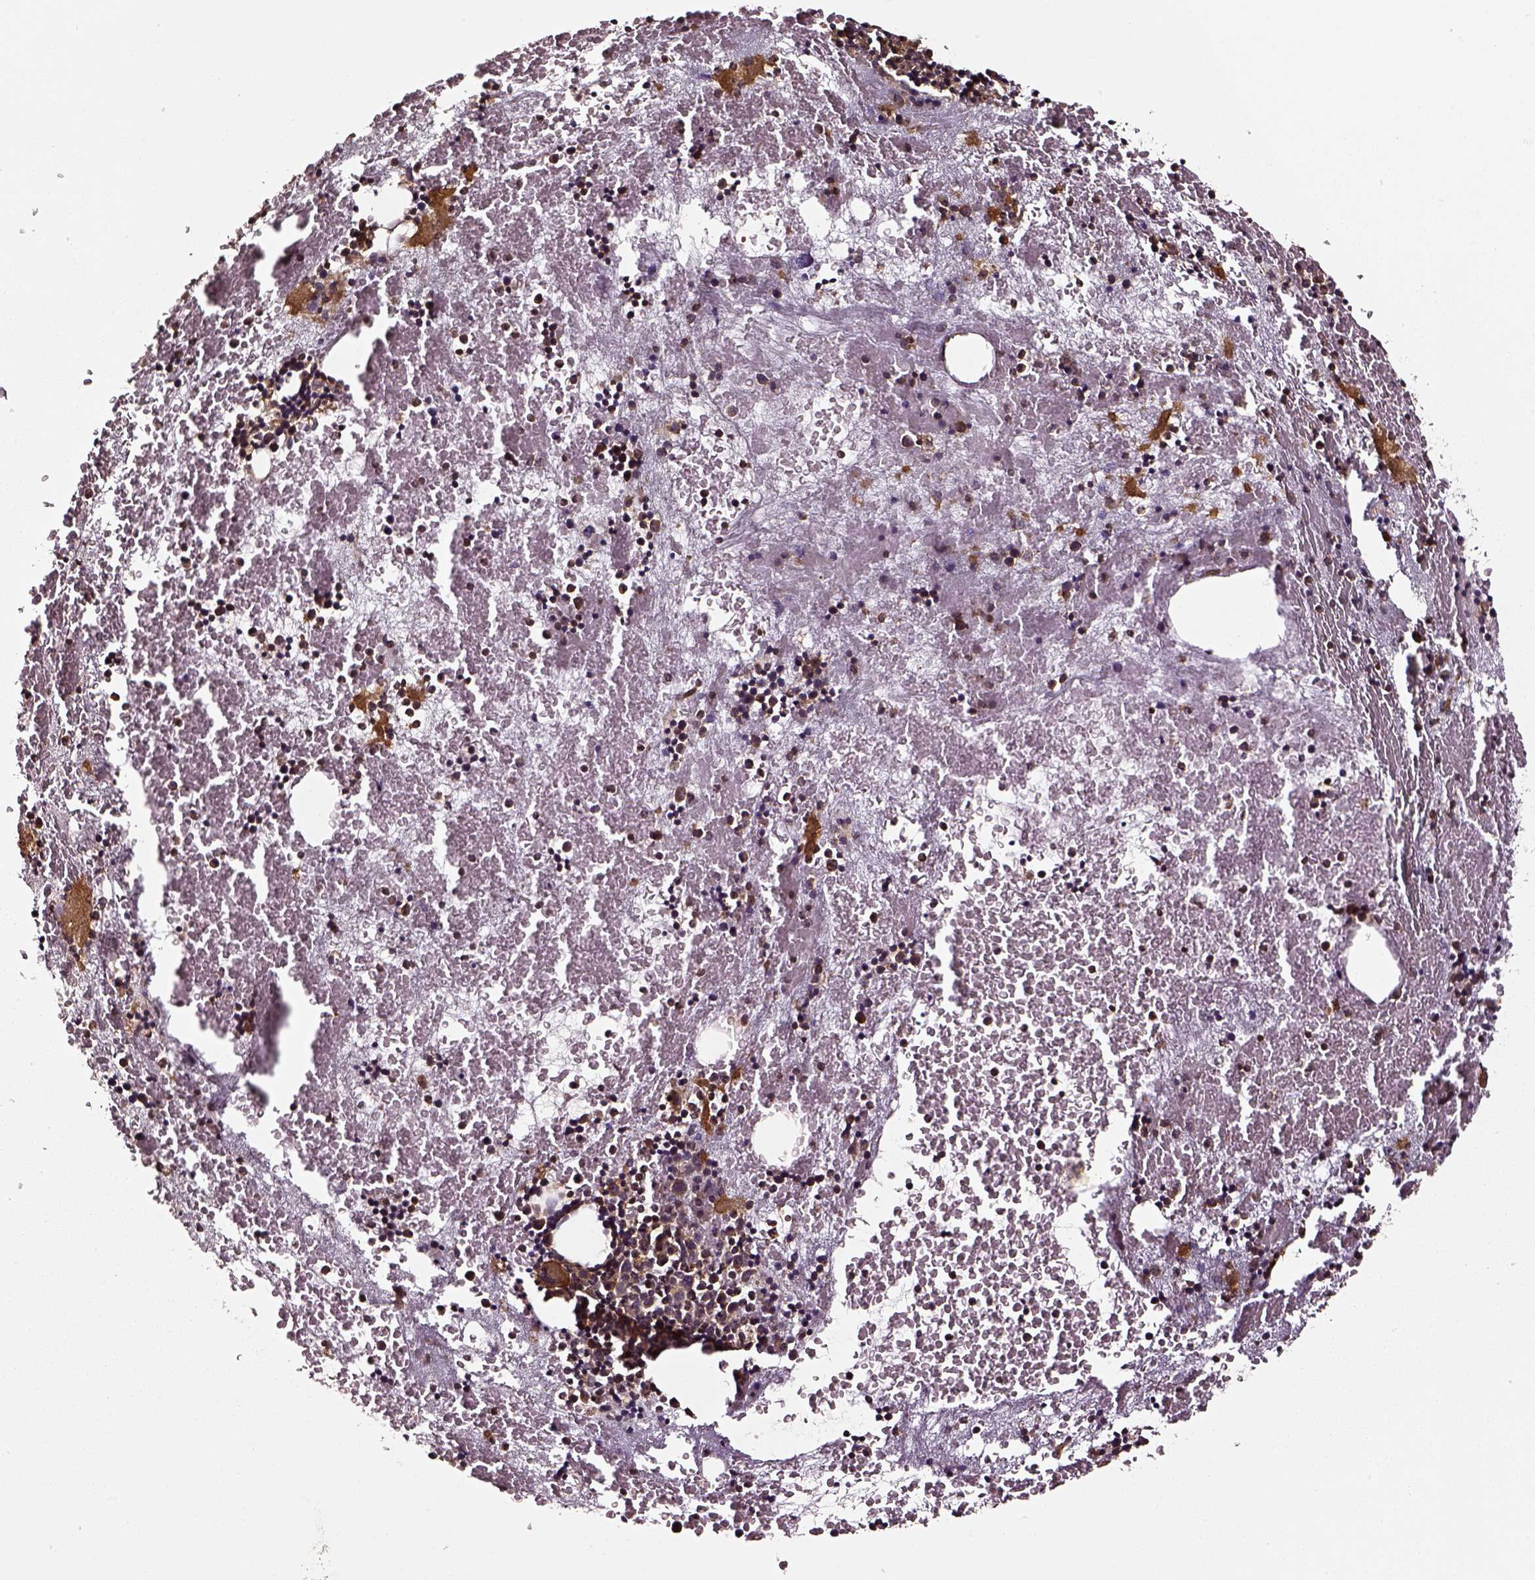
{"staining": {"intensity": "moderate", "quantity": ">75%", "location": "cytoplasmic/membranous"}, "tissue": "bone marrow", "cell_type": "Hematopoietic cells", "image_type": "normal", "snomed": [{"axis": "morphology", "description": "Normal tissue, NOS"}, {"axis": "topography", "description": "Bone marrow"}], "caption": "High-power microscopy captured an immunohistochemistry photomicrograph of normal bone marrow, revealing moderate cytoplasmic/membranous staining in approximately >75% of hematopoietic cells.", "gene": "RASSF5", "patient": {"sex": "male", "age": 79}}